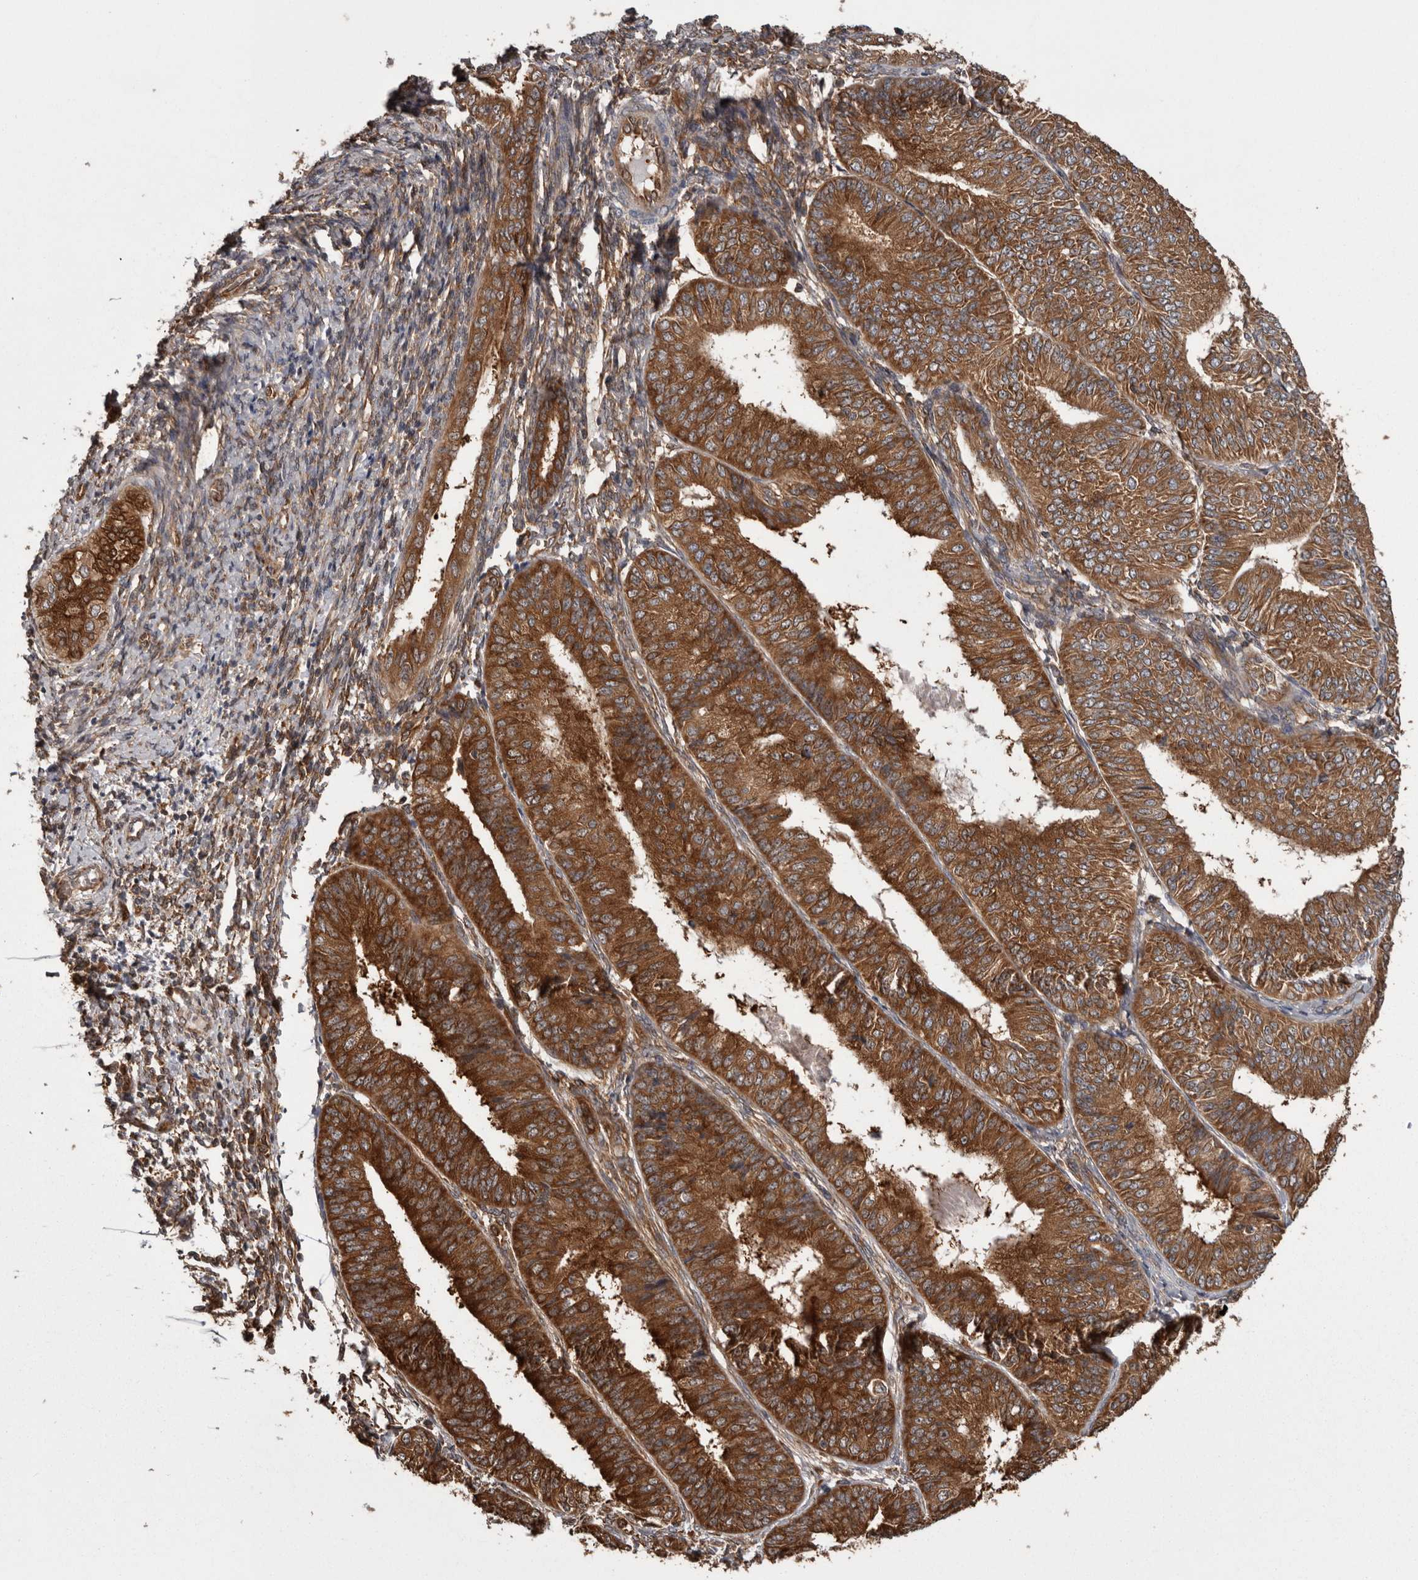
{"staining": {"intensity": "strong", "quantity": ">75%", "location": "cytoplasmic/membranous"}, "tissue": "endometrial cancer", "cell_type": "Tumor cells", "image_type": "cancer", "snomed": [{"axis": "morphology", "description": "Adenocarcinoma, NOS"}, {"axis": "topography", "description": "Endometrium"}], "caption": "This is a photomicrograph of IHC staining of endometrial adenocarcinoma, which shows strong positivity in the cytoplasmic/membranous of tumor cells.", "gene": "DARS1", "patient": {"sex": "female", "age": 58}}